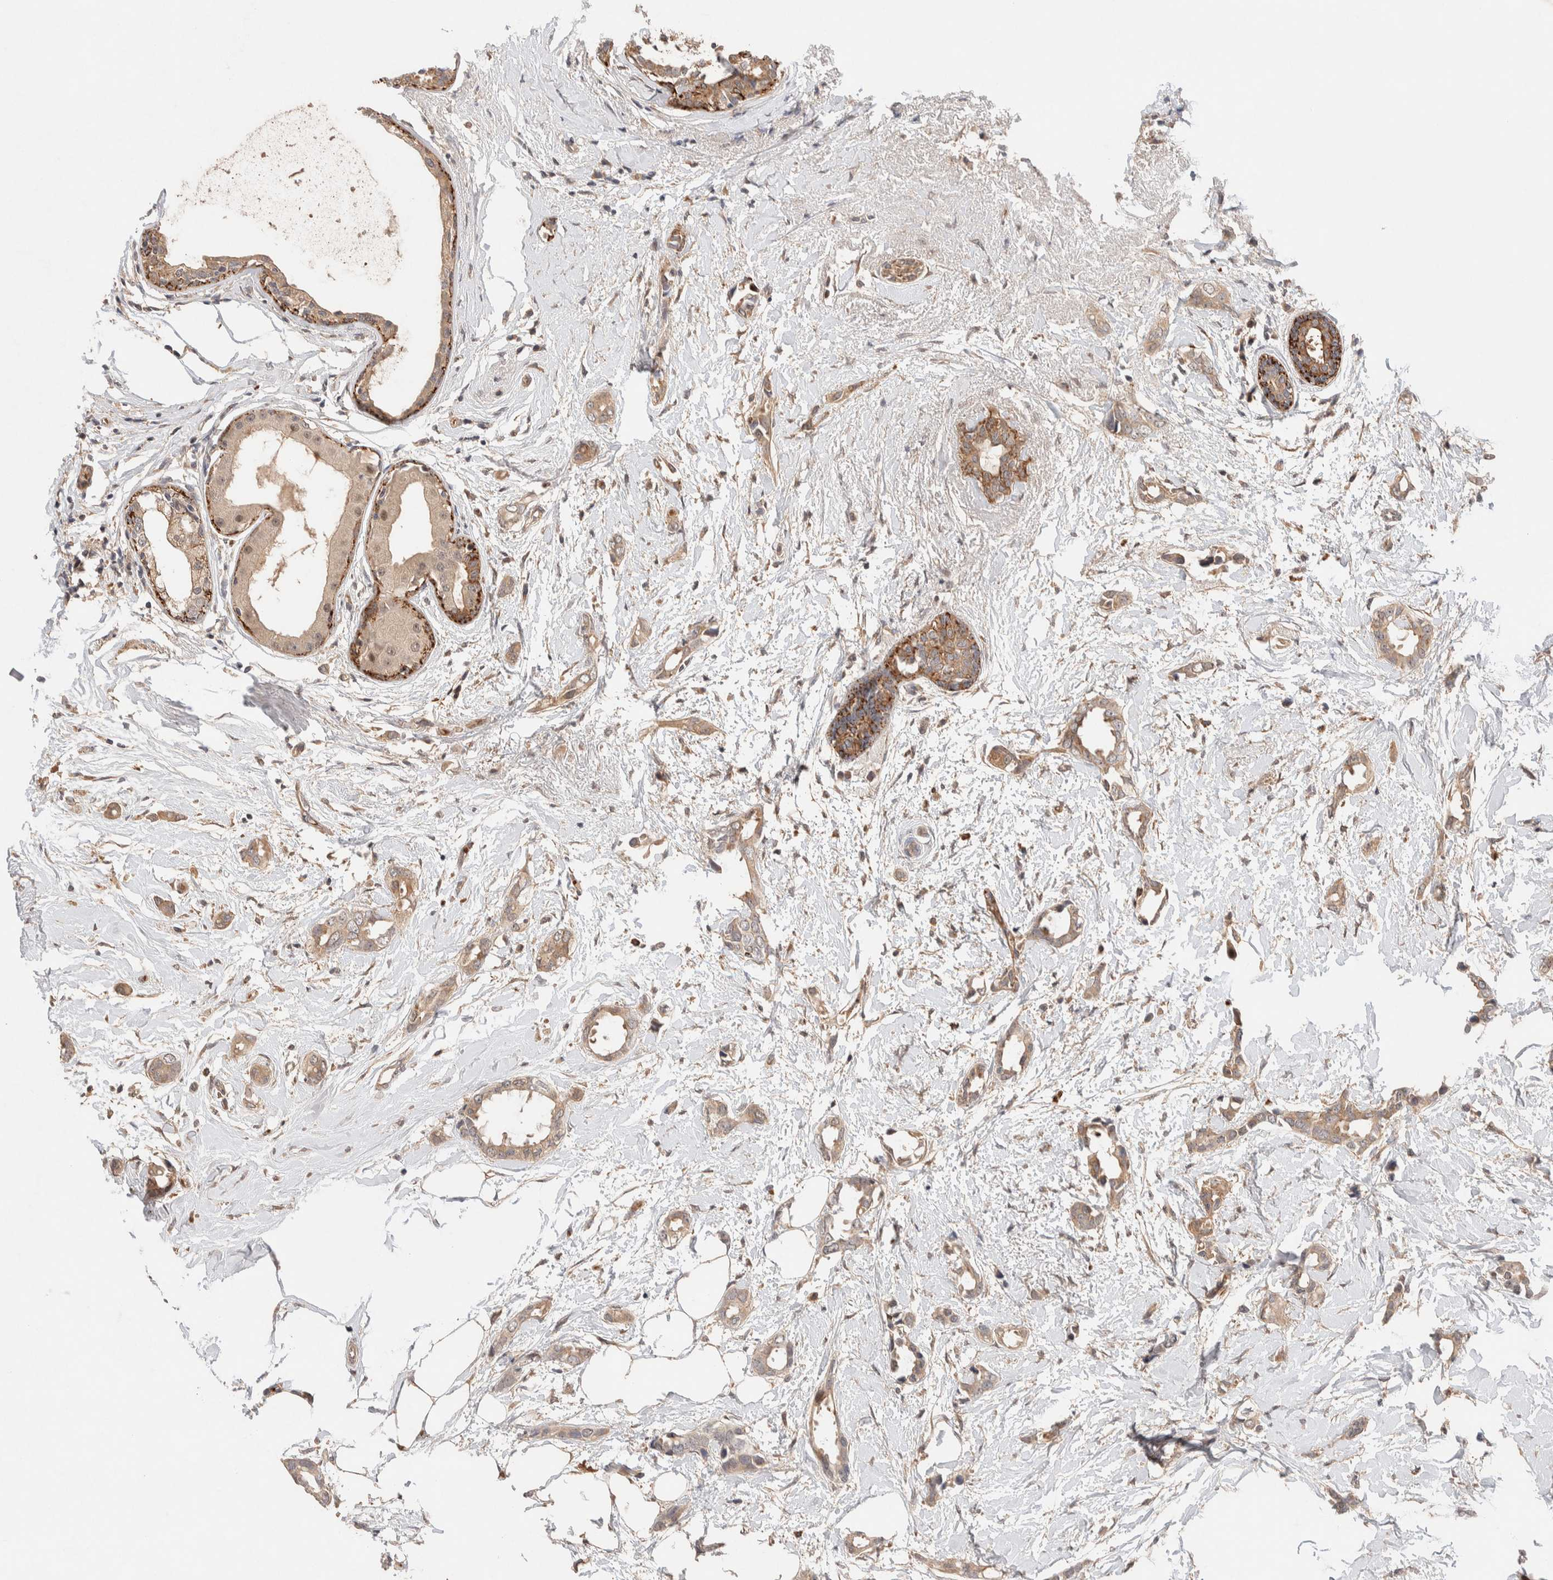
{"staining": {"intensity": "weak", "quantity": ">75%", "location": "cytoplasmic/membranous"}, "tissue": "breast cancer", "cell_type": "Tumor cells", "image_type": "cancer", "snomed": [{"axis": "morphology", "description": "Duct carcinoma"}, {"axis": "topography", "description": "Breast"}], "caption": "Weak cytoplasmic/membranous protein expression is seen in approximately >75% of tumor cells in infiltrating ductal carcinoma (breast).", "gene": "CASK", "patient": {"sex": "female", "age": 55}}